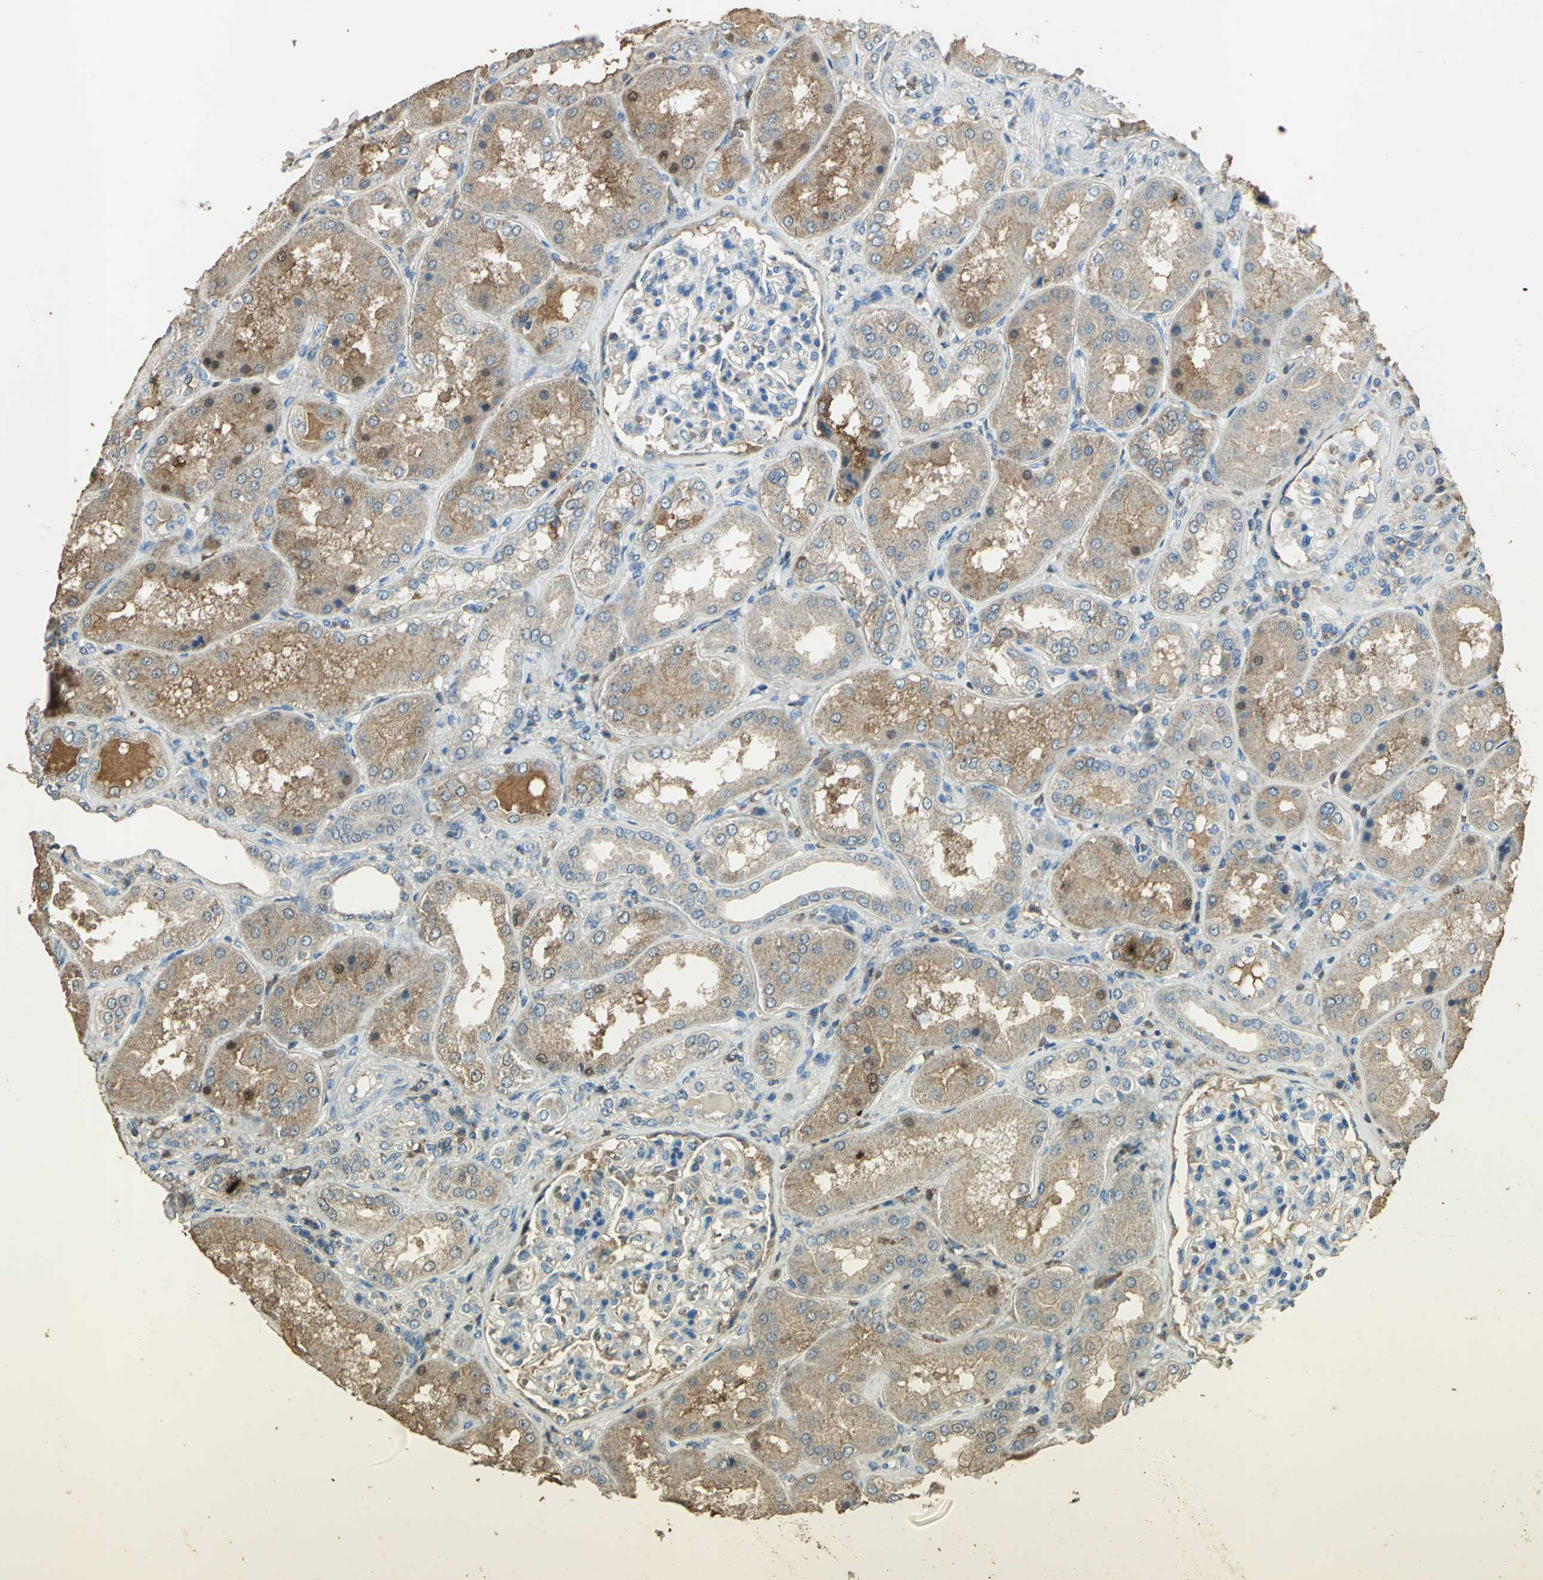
{"staining": {"intensity": "moderate", "quantity": "25%-75%", "location": "cytoplasmic/membranous"}, "tissue": "kidney", "cell_type": "Cells in glomeruli", "image_type": "normal", "snomed": [{"axis": "morphology", "description": "Normal tissue, NOS"}, {"axis": "topography", "description": "Kidney"}], "caption": "Protein expression analysis of benign kidney exhibits moderate cytoplasmic/membranous expression in about 25%-75% of cells in glomeruli. The staining was performed using DAB (3,3'-diaminobenzidine) to visualize the protein expression in brown, while the nuclei were stained in blue with hematoxylin (Magnification: 20x).", "gene": "TRAPPC2", "patient": {"sex": "female", "age": 56}}